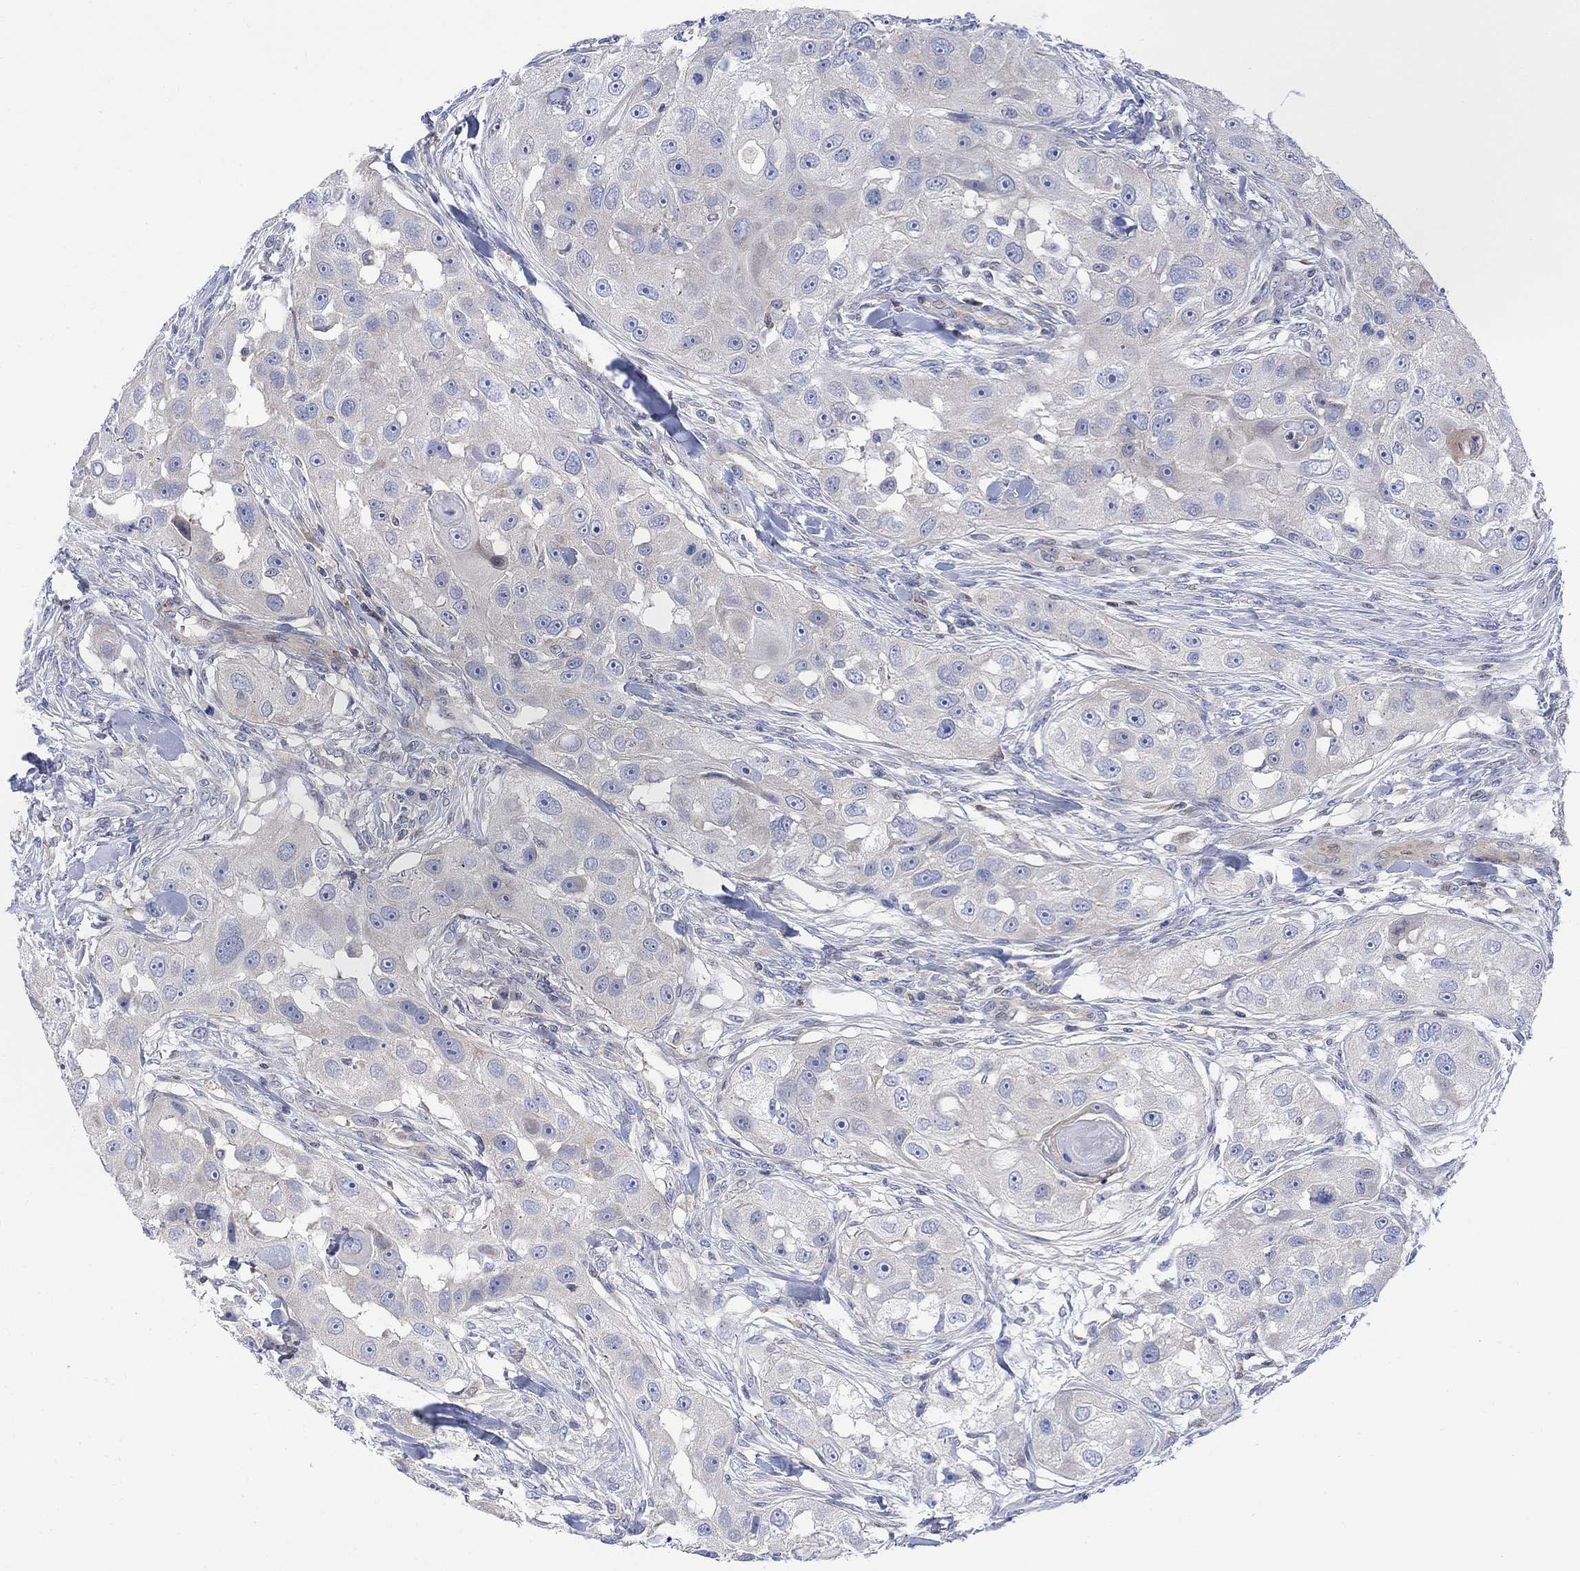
{"staining": {"intensity": "negative", "quantity": "none", "location": "none"}, "tissue": "head and neck cancer", "cell_type": "Tumor cells", "image_type": "cancer", "snomed": [{"axis": "morphology", "description": "Squamous cell carcinoma, NOS"}, {"axis": "topography", "description": "Head-Neck"}], "caption": "Head and neck cancer (squamous cell carcinoma) stained for a protein using IHC exhibits no expression tumor cells.", "gene": "ARSK", "patient": {"sex": "male", "age": 51}}